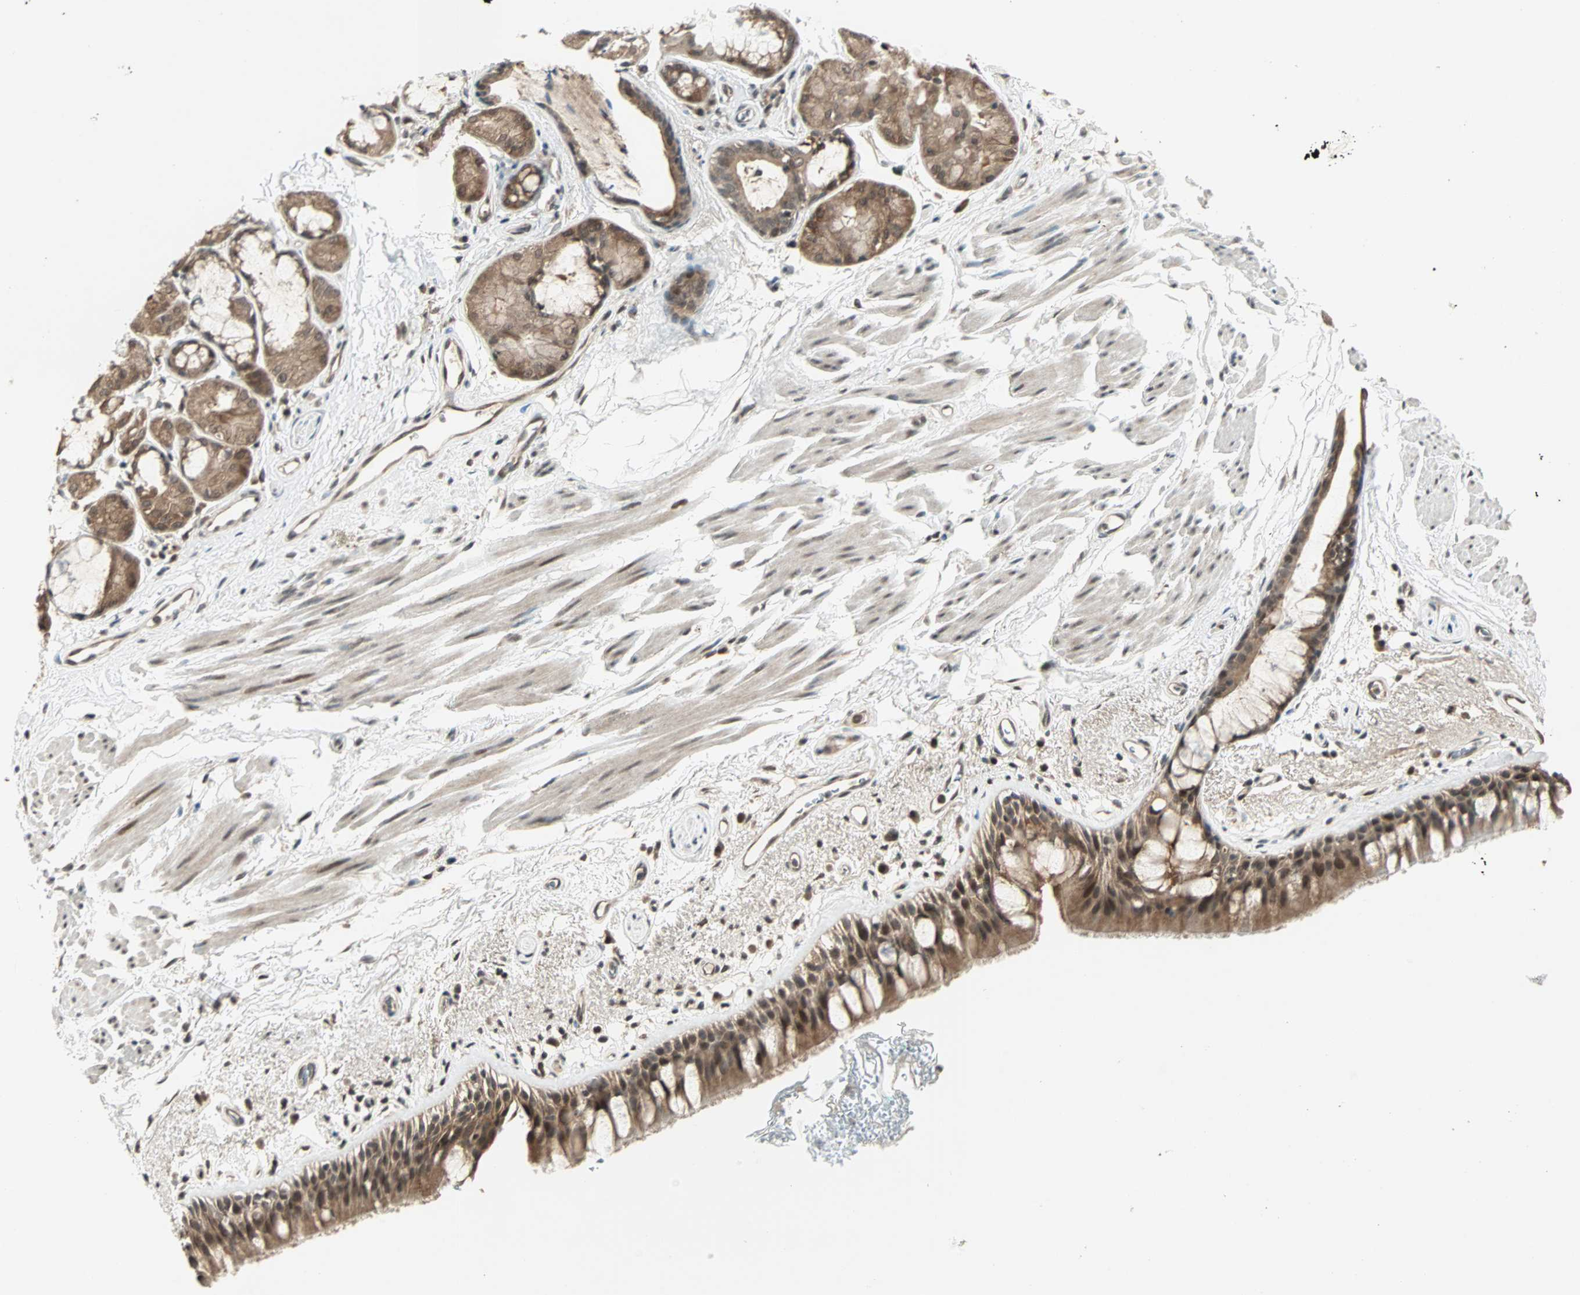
{"staining": {"intensity": "moderate", "quantity": ">75%", "location": "cytoplasmic/membranous,nuclear"}, "tissue": "bronchus", "cell_type": "Respiratory epithelial cells", "image_type": "normal", "snomed": [{"axis": "morphology", "description": "Normal tissue, NOS"}, {"axis": "morphology", "description": "Adenocarcinoma, NOS"}, {"axis": "topography", "description": "Bronchus"}, {"axis": "topography", "description": "Lung"}], "caption": "Immunohistochemical staining of normal bronchus displays moderate cytoplasmic/membranous,nuclear protein positivity in approximately >75% of respiratory epithelial cells. (Stains: DAB (3,3'-diaminobenzidine) in brown, nuclei in blue, Microscopy: brightfield microscopy at high magnification).", "gene": "ZNF701", "patient": {"sex": "female", "age": 54}}